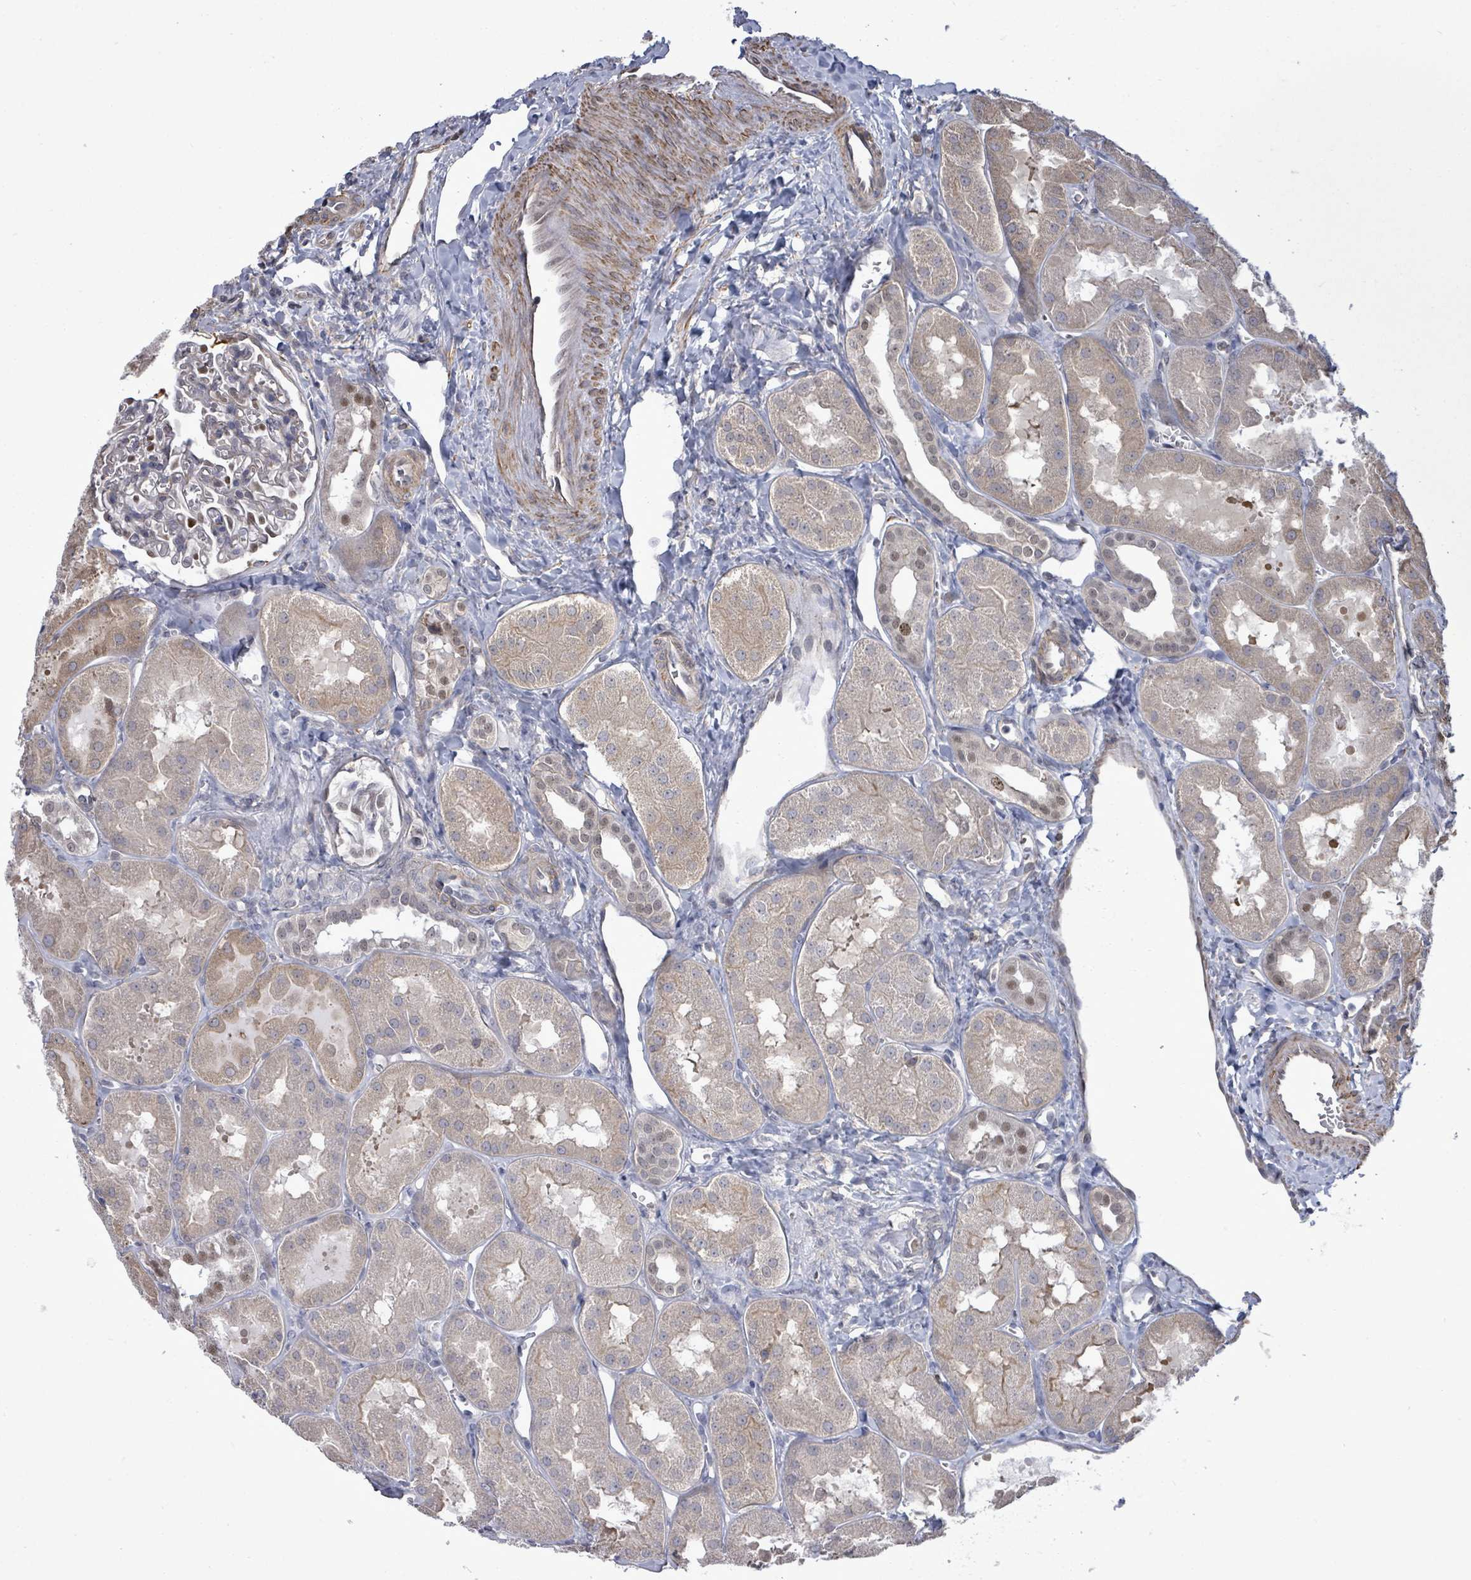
{"staining": {"intensity": "negative", "quantity": "none", "location": "none"}, "tissue": "kidney", "cell_type": "Cells in glomeruli", "image_type": "normal", "snomed": [{"axis": "morphology", "description": "Normal tissue, NOS"}, {"axis": "topography", "description": "Kidney"}, {"axis": "topography", "description": "Urinary bladder"}], "caption": "Immunohistochemical staining of normal human kidney reveals no significant expression in cells in glomeruli. Nuclei are stained in blue.", "gene": "PAPSS1", "patient": {"sex": "male", "age": 16}}